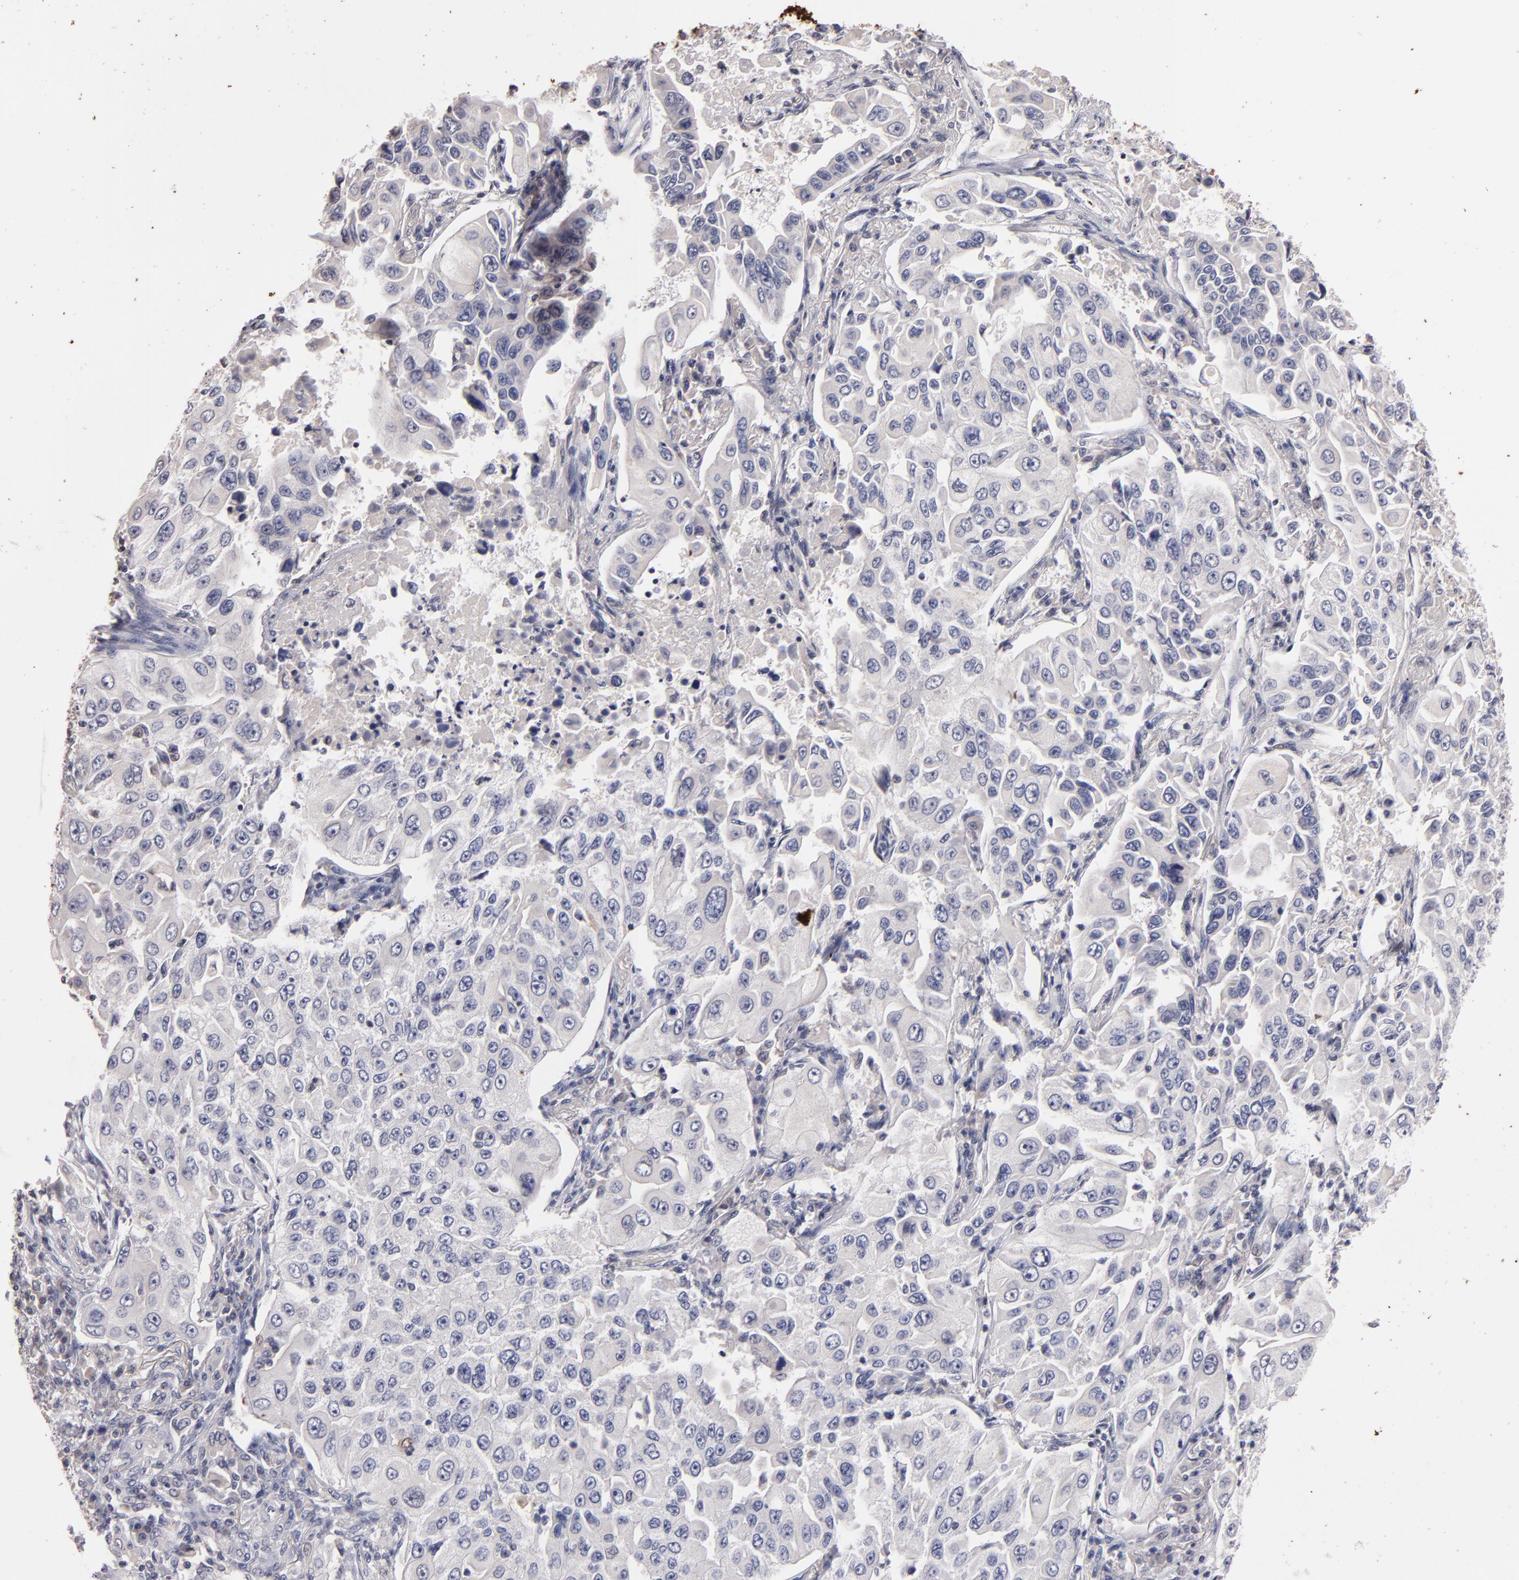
{"staining": {"intensity": "negative", "quantity": "none", "location": "none"}, "tissue": "lung cancer", "cell_type": "Tumor cells", "image_type": "cancer", "snomed": [{"axis": "morphology", "description": "Adenocarcinoma, NOS"}, {"axis": "topography", "description": "Lung"}], "caption": "An immunohistochemistry histopathology image of adenocarcinoma (lung) is shown. There is no staining in tumor cells of adenocarcinoma (lung).", "gene": "S100A1", "patient": {"sex": "male", "age": 84}}